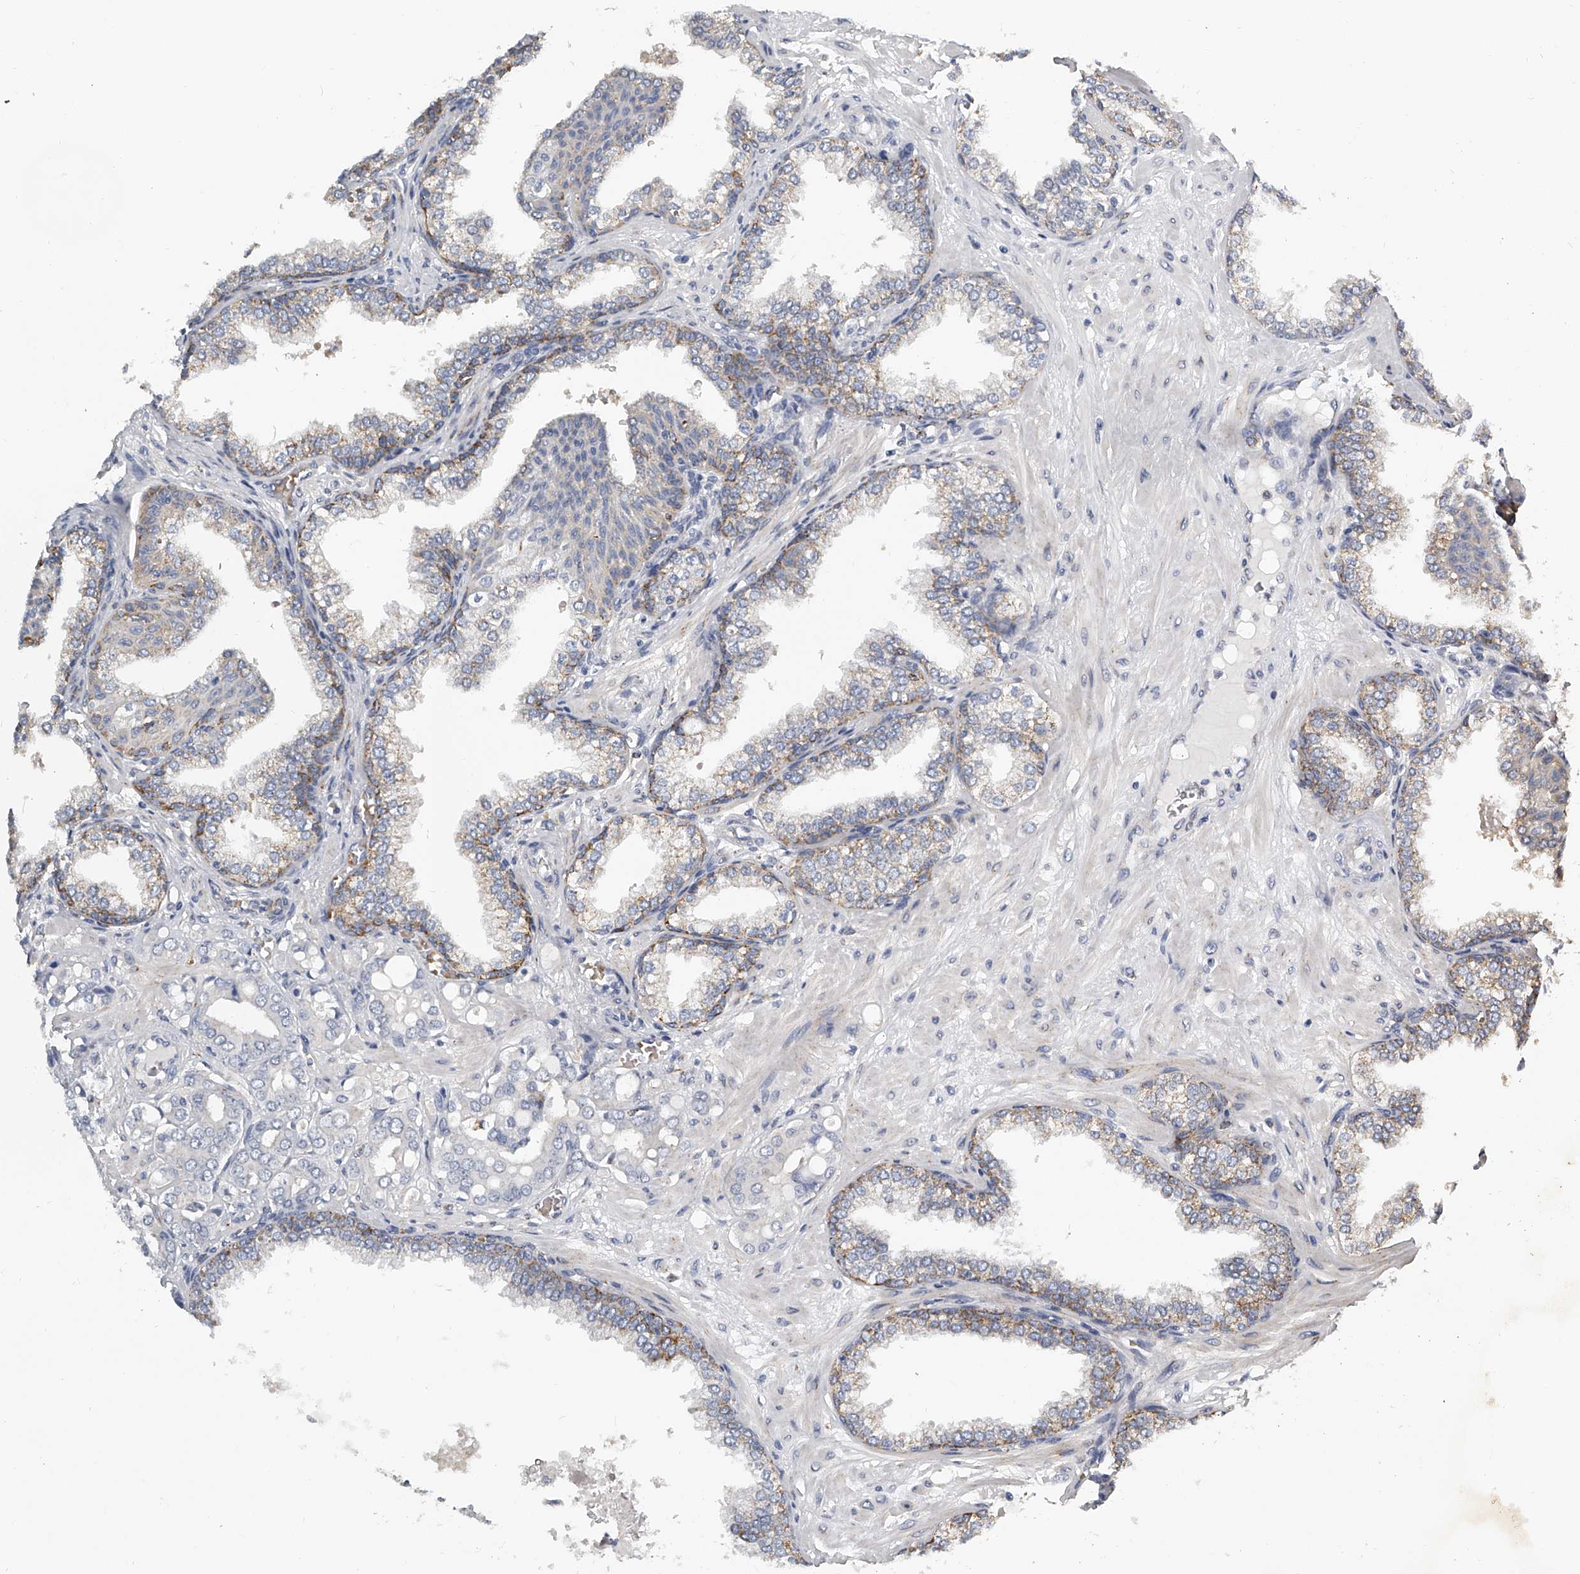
{"staining": {"intensity": "negative", "quantity": "none", "location": "none"}, "tissue": "prostate cancer", "cell_type": "Tumor cells", "image_type": "cancer", "snomed": [{"axis": "morphology", "description": "Adenocarcinoma, High grade"}, {"axis": "topography", "description": "Prostate"}], "caption": "Prostate cancer (high-grade adenocarcinoma) stained for a protein using IHC shows no expression tumor cells.", "gene": "KLHL7", "patient": {"sex": "male", "age": 52}}